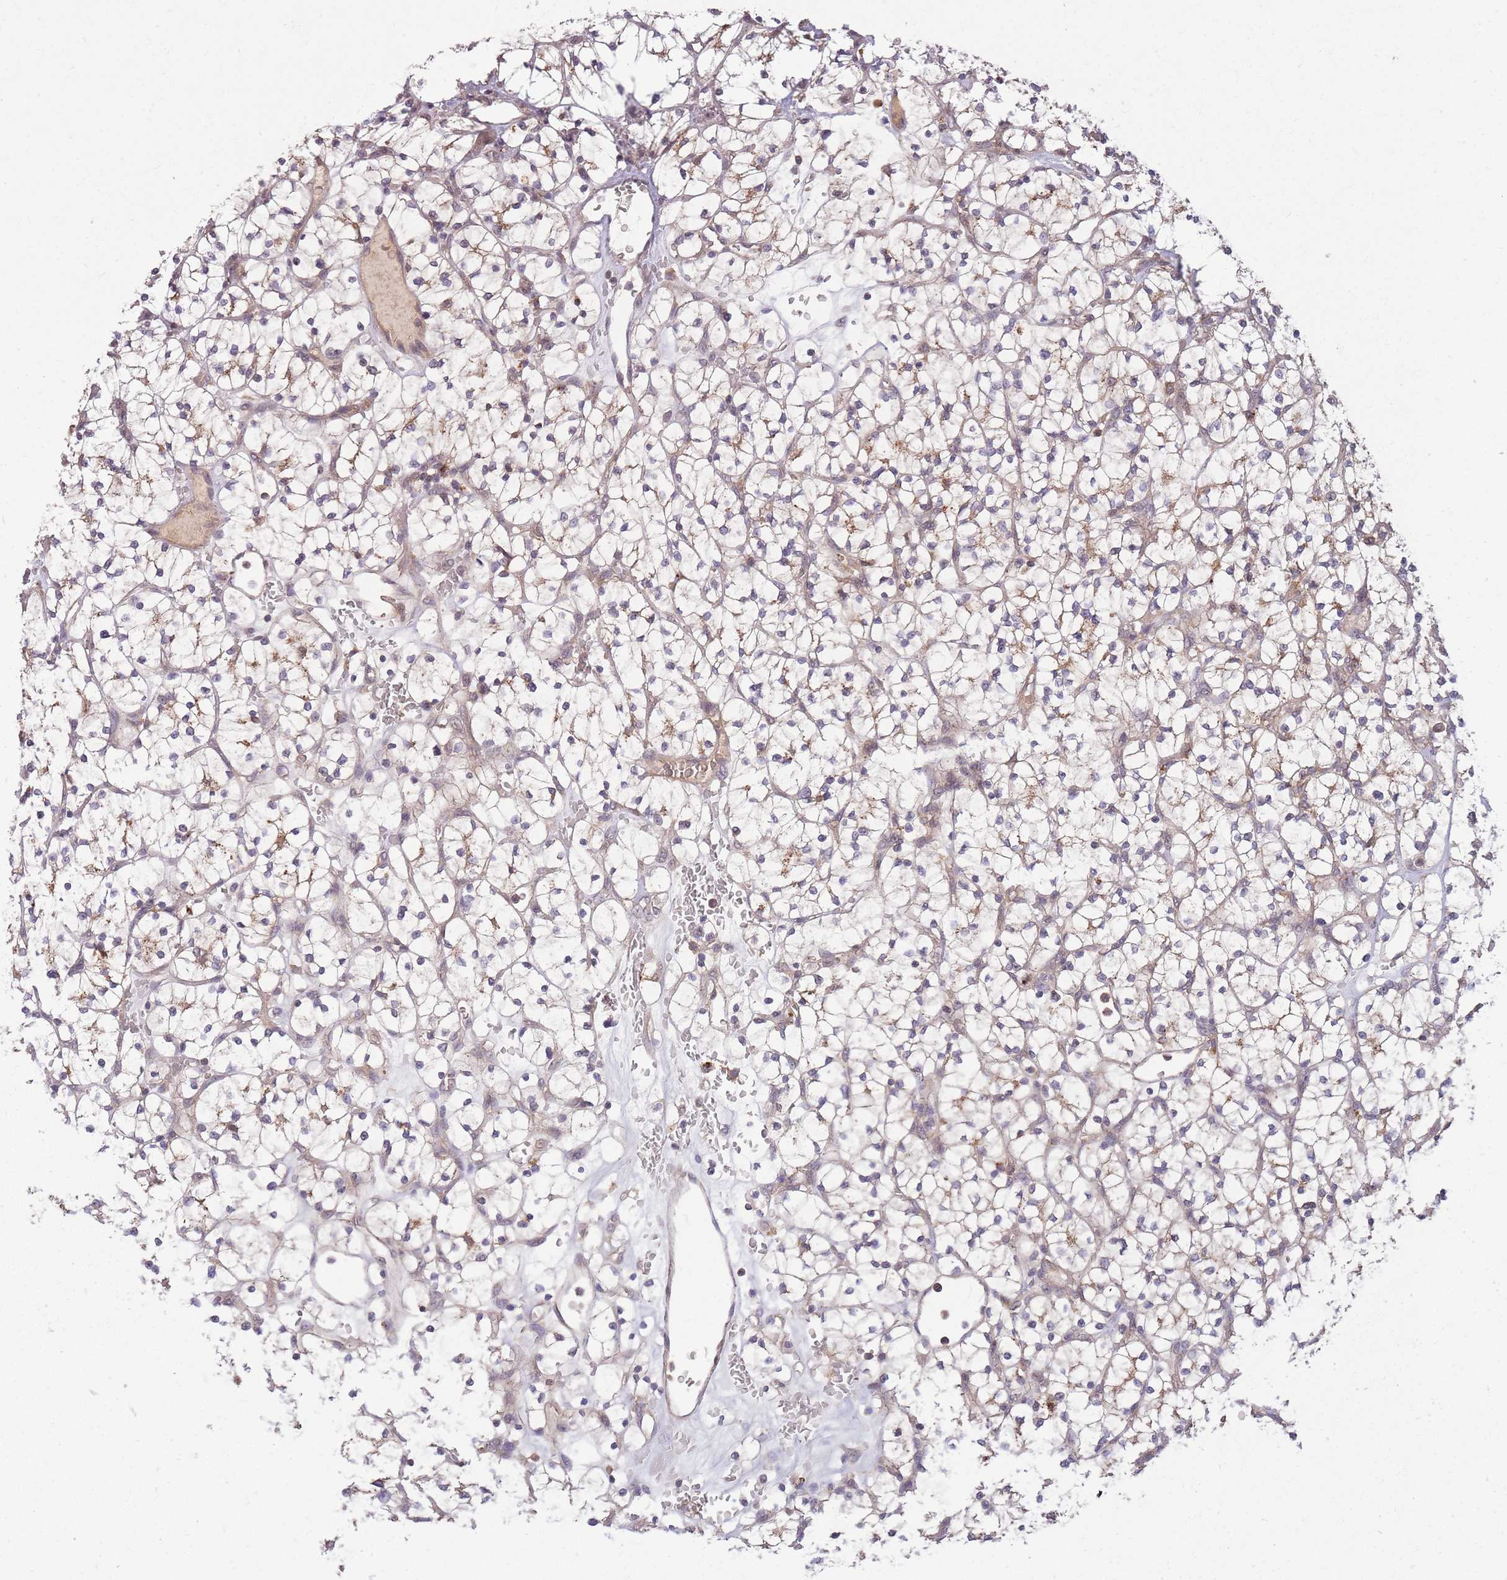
{"staining": {"intensity": "weak", "quantity": "<25%", "location": "cytoplasmic/membranous"}, "tissue": "renal cancer", "cell_type": "Tumor cells", "image_type": "cancer", "snomed": [{"axis": "morphology", "description": "Adenocarcinoma, NOS"}, {"axis": "topography", "description": "Kidney"}], "caption": "The IHC image has no significant staining in tumor cells of renal cancer (adenocarcinoma) tissue.", "gene": "POLR3F", "patient": {"sex": "female", "age": 64}}